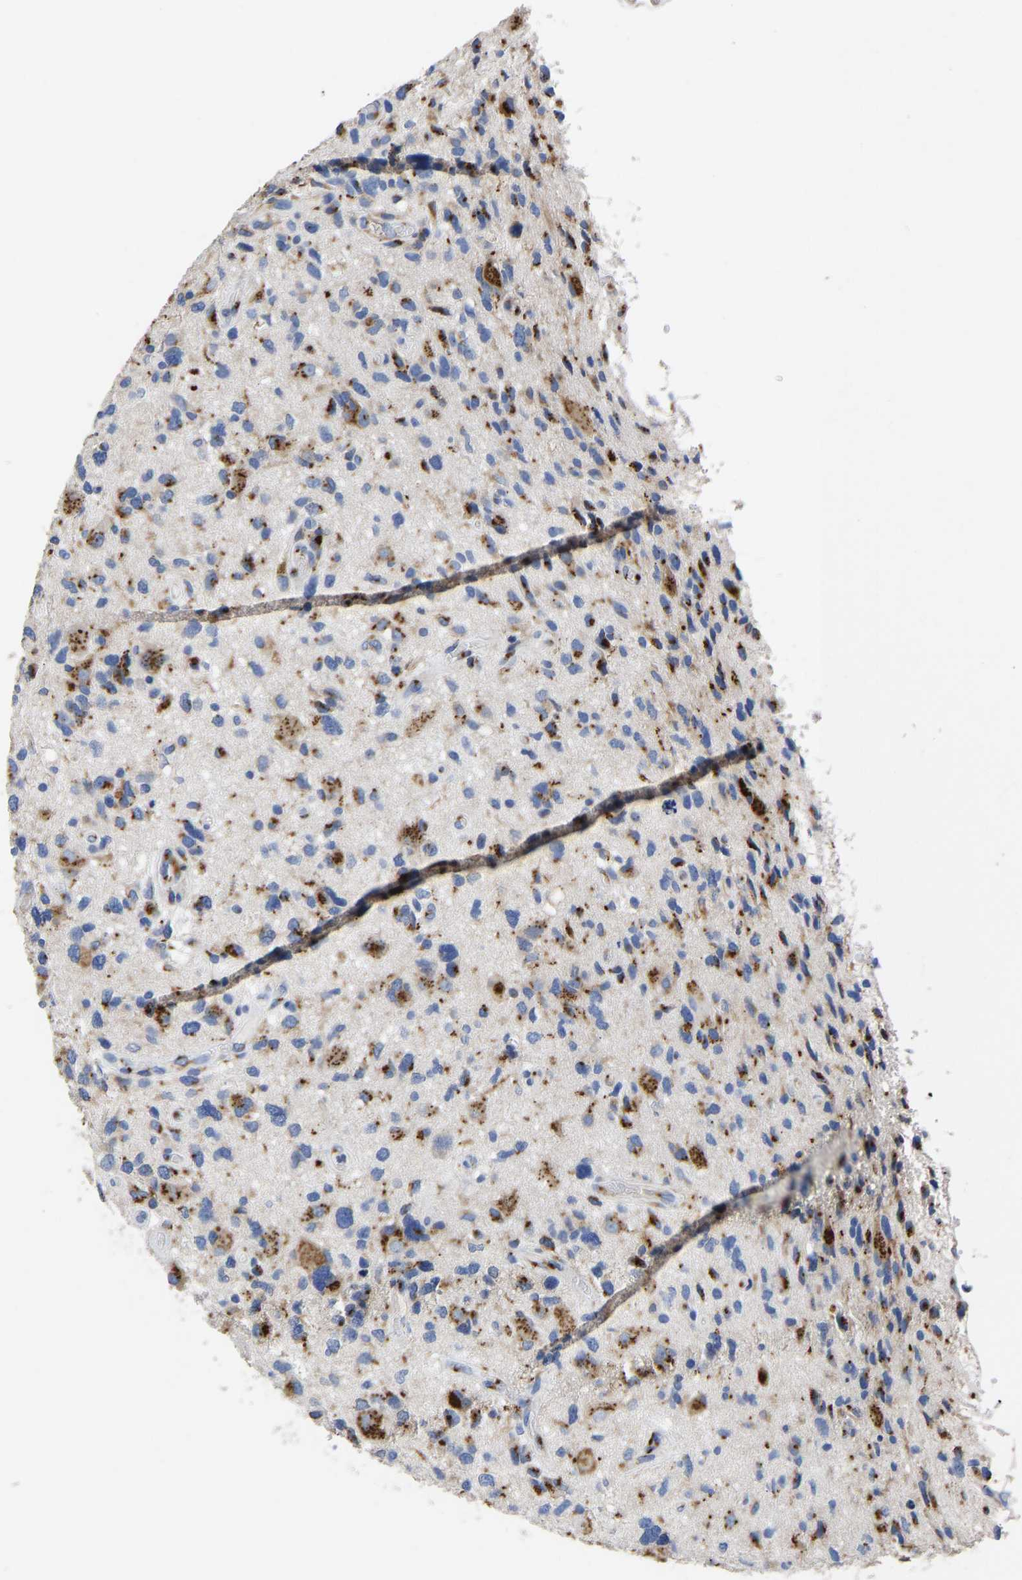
{"staining": {"intensity": "strong", "quantity": "25%-75%", "location": "cytoplasmic/membranous"}, "tissue": "glioma", "cell_type": "Tumor cells", "image_type": "cancer", "snomed": [{"axis": "morphology", "description": "Glioma, malignant, High grade"}, {"axis": "topography", "description": "Brain"}], "caption": "Strong cytoplasmic/membranous expression for a protein is appreciated in about 25%-75% of tumor cells of glioma using immunohistochemistry.", "gene": "TMEM87A", "patient": {"sex": "male", "age": 33}}